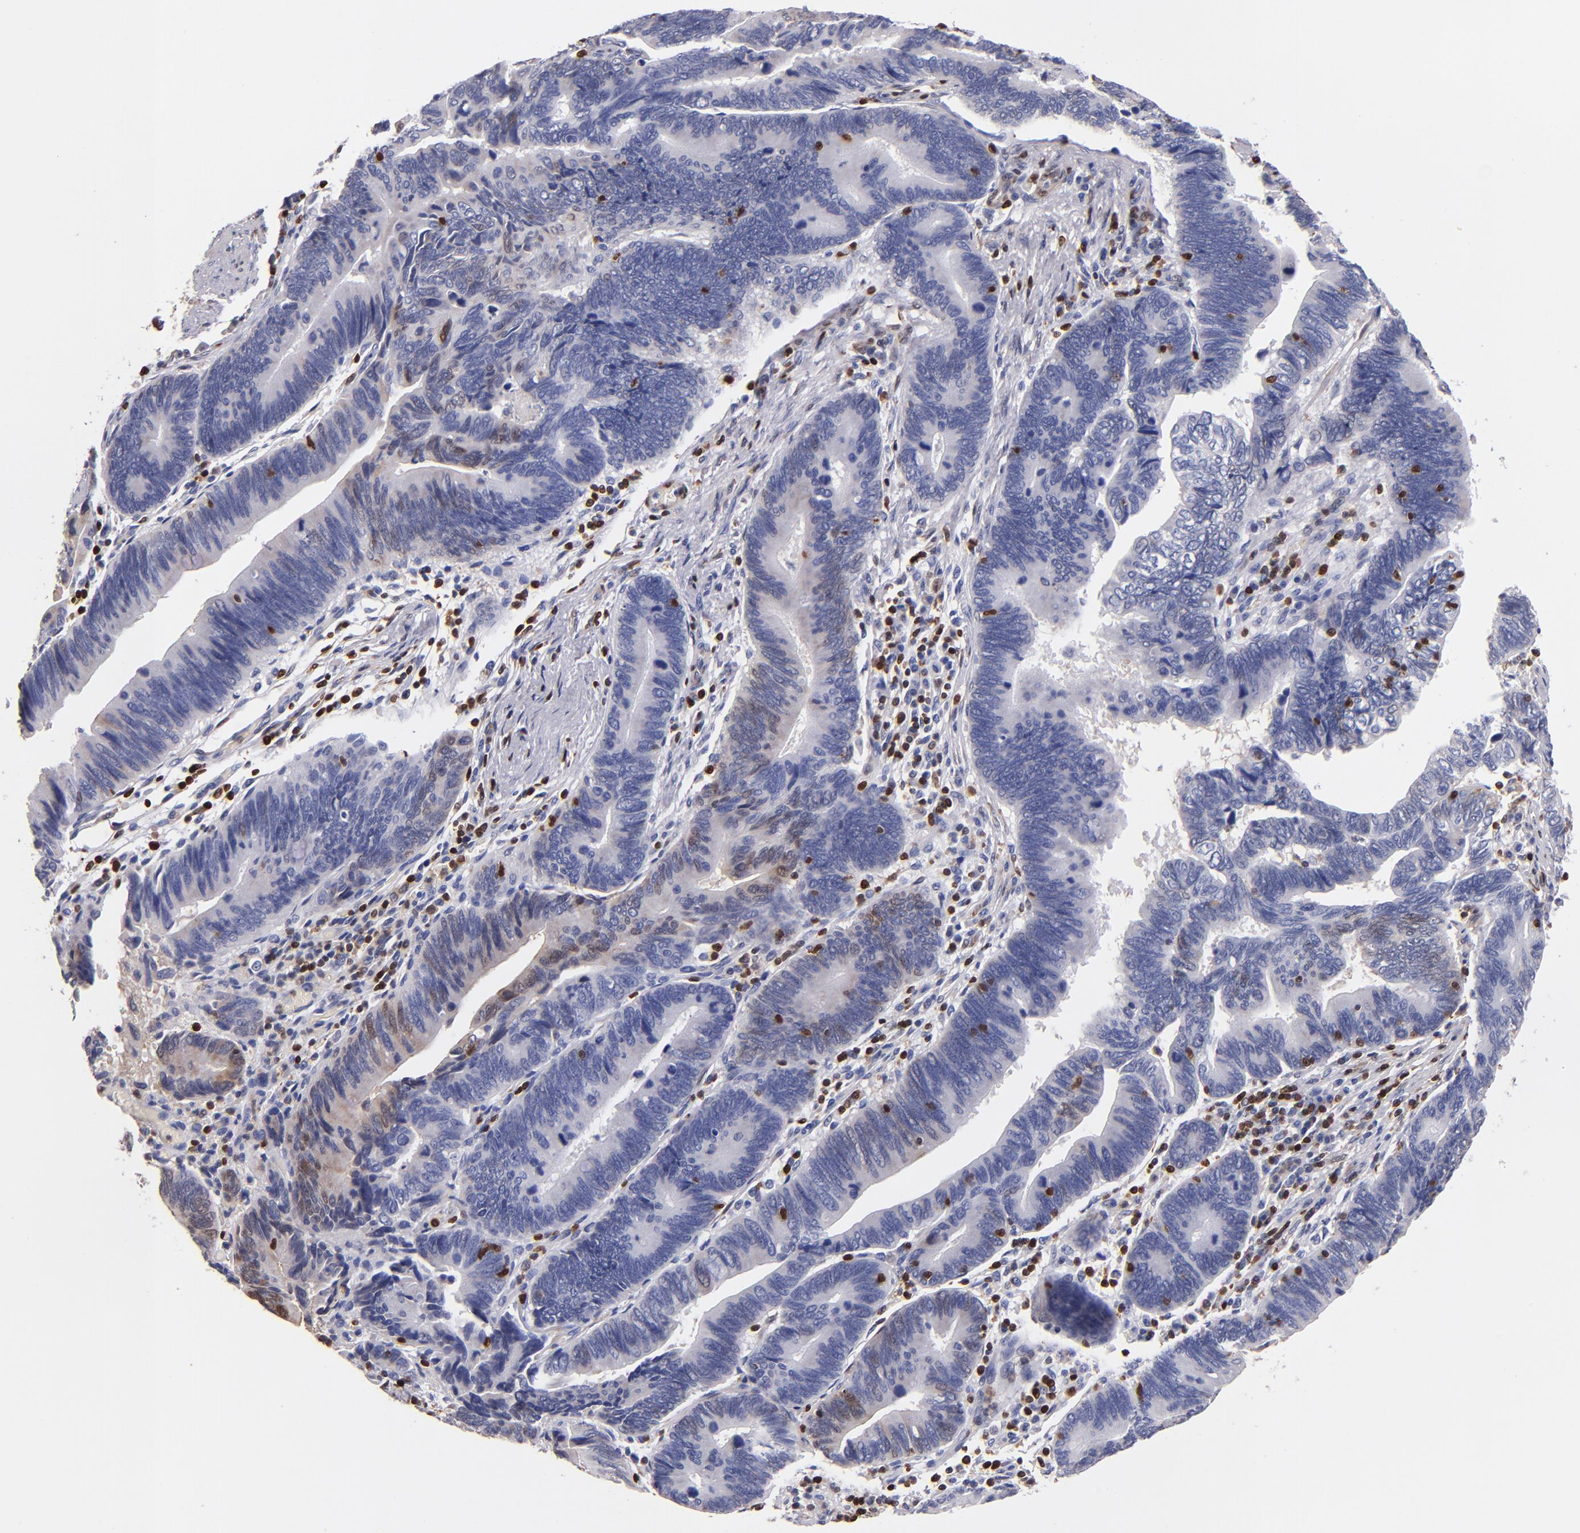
{"staining": {"intensity": "weak", "quantity": "<25%", "location": "cytoplasmic/membranous,nuclear"}, "tissue": "pancreatic cancer", "cell_type": "Tumor cells", "image_type": "cancer", "snomed": [{"axis": "morphology", "description": "Adenocarcinoma, NOS"}, {"axis": "topography", "description": "Pancreas"}], "caption": "Tumor cells are negative for protein expression in human adenocarcinoma (pancreatic). (DAB (3,3'-diaminobenzidine) IHC visualized using brightfield microscopy, high magnification).", "gene": "S100A4", "patient": {"sex": "female", "age": 70}}